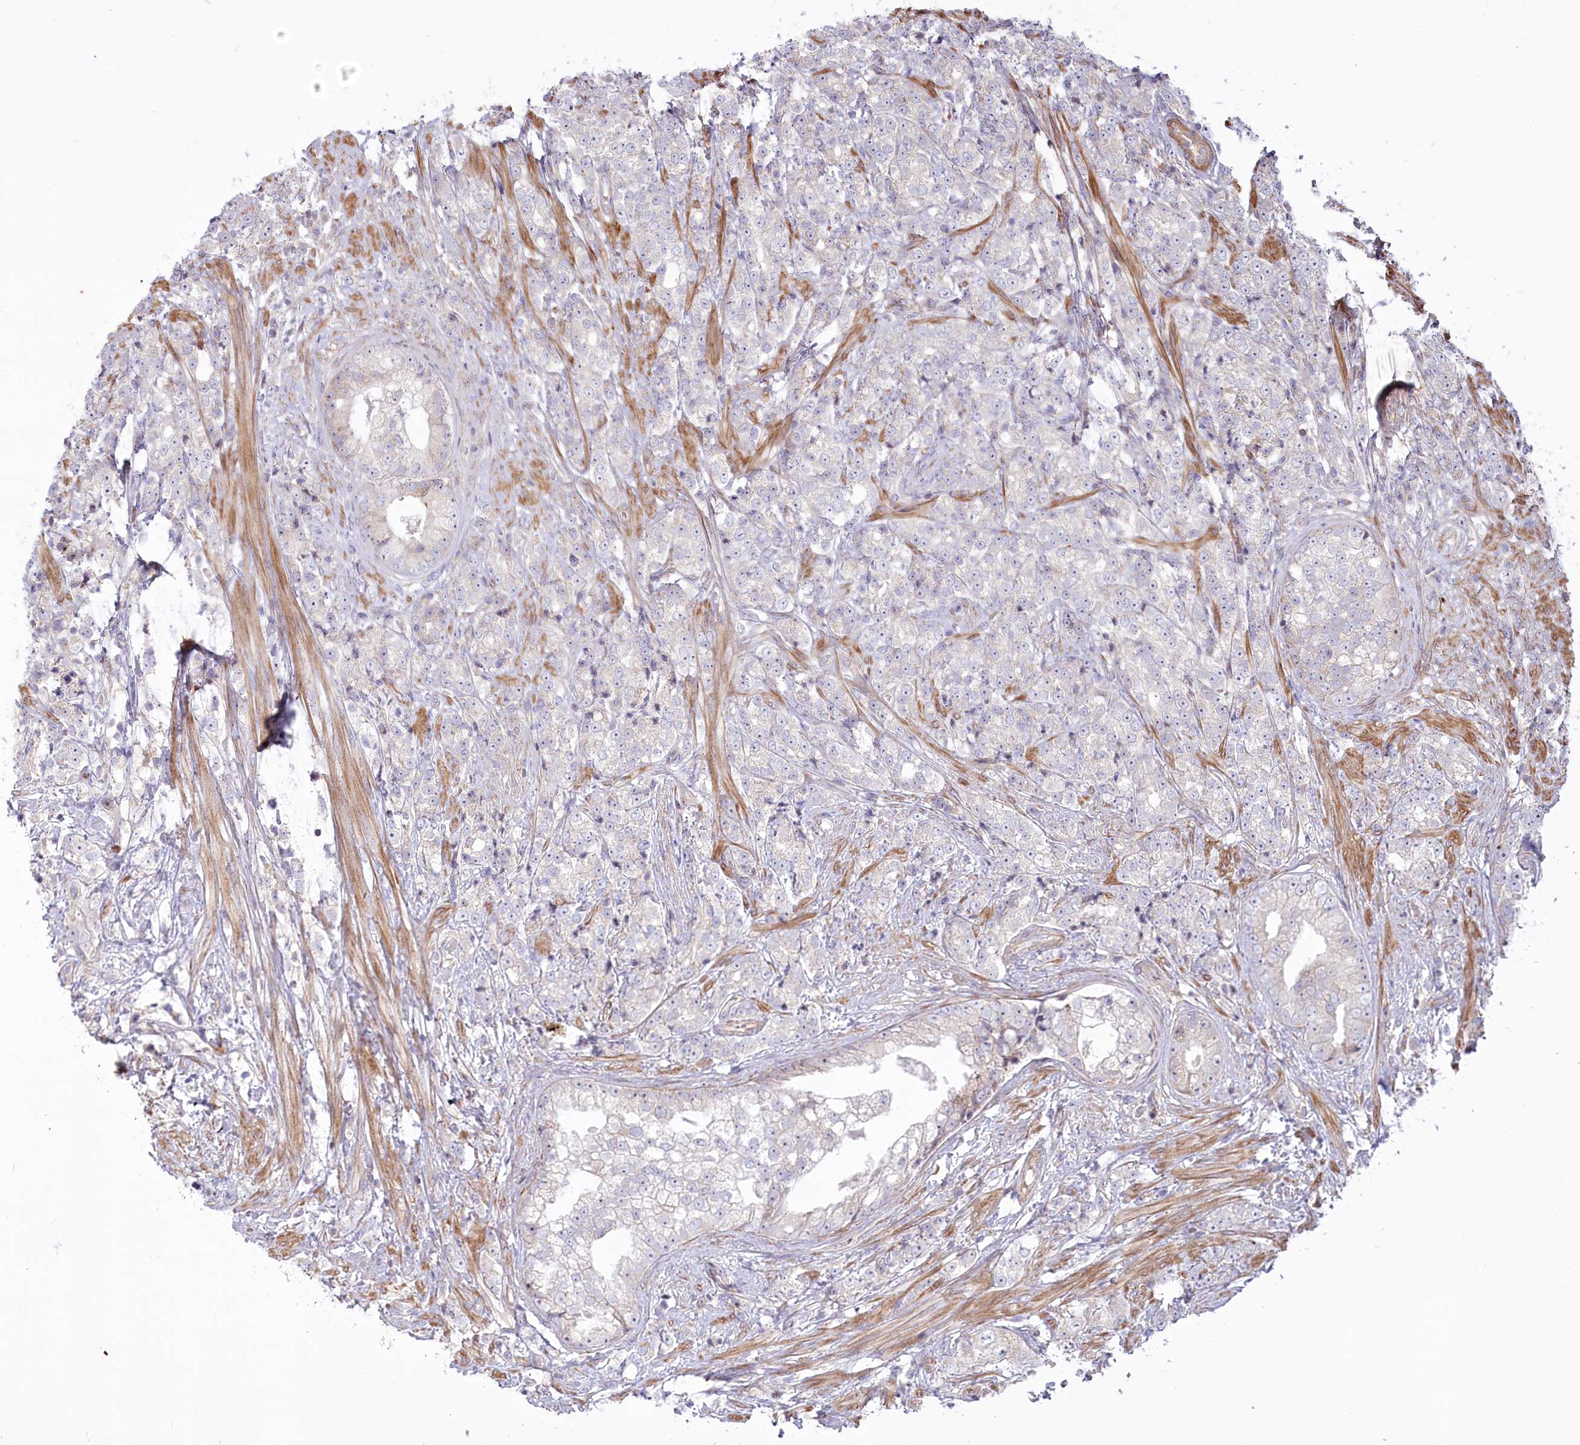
{"staining": {"intensity": "negative", "quantity": "none", "location": "none"}, "tissue": "prostate cancer", "cell_type": "Tumor cells", "image_type": "cancer", "snomed": [{"axis": "morphology", "description": "Adenocarcinoma, High grade"}, {"axis": "topography", "description": "Prostate"}], "caption": "High power microscopy micrograph of an IHC photomicrograph of adenocarcinoma (high-grade) (prostate), revealing no significant expression in tumor cells.", "gene": "MTG1", "patient": {"sex": "male", "age": 69}}